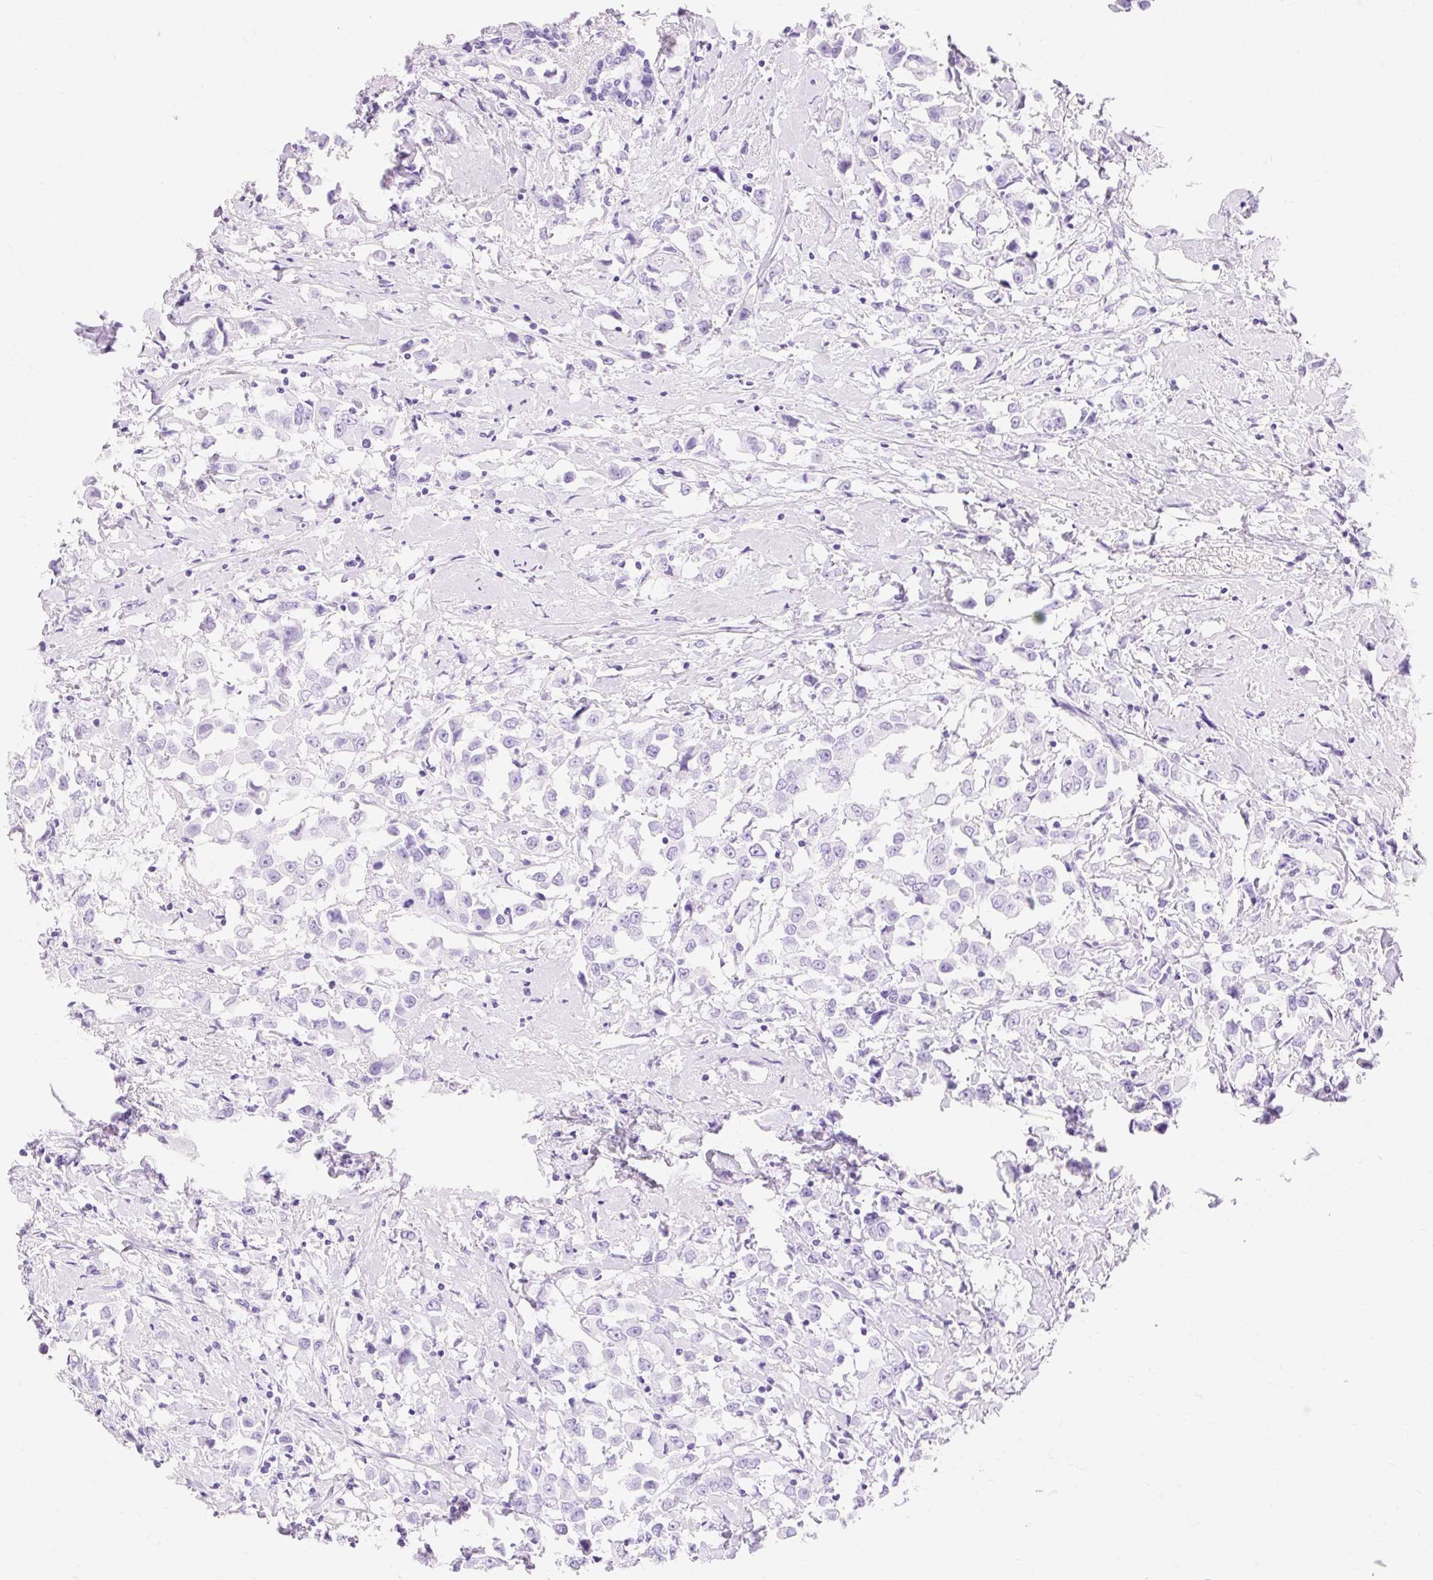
{"staining": {"intensity": "negative", "quantity": "none", "location": "none"}, "tissue": "breast cancer", "cell_type": "Tumor cells", "image_type": "cancer", "snomed": [{"axis": "morphology", "description": "Duct carcinoma"}, {"axis": "topography", "description": "Breast"}], "caption": "A high-resolution image shows immunohistochemistry (IHC) staining of breast intraductal carcinoma, which exhibits no significant positivity in tumor cells.", "gene": "MBP", "patient": {"sex": "female", "age": 61}}